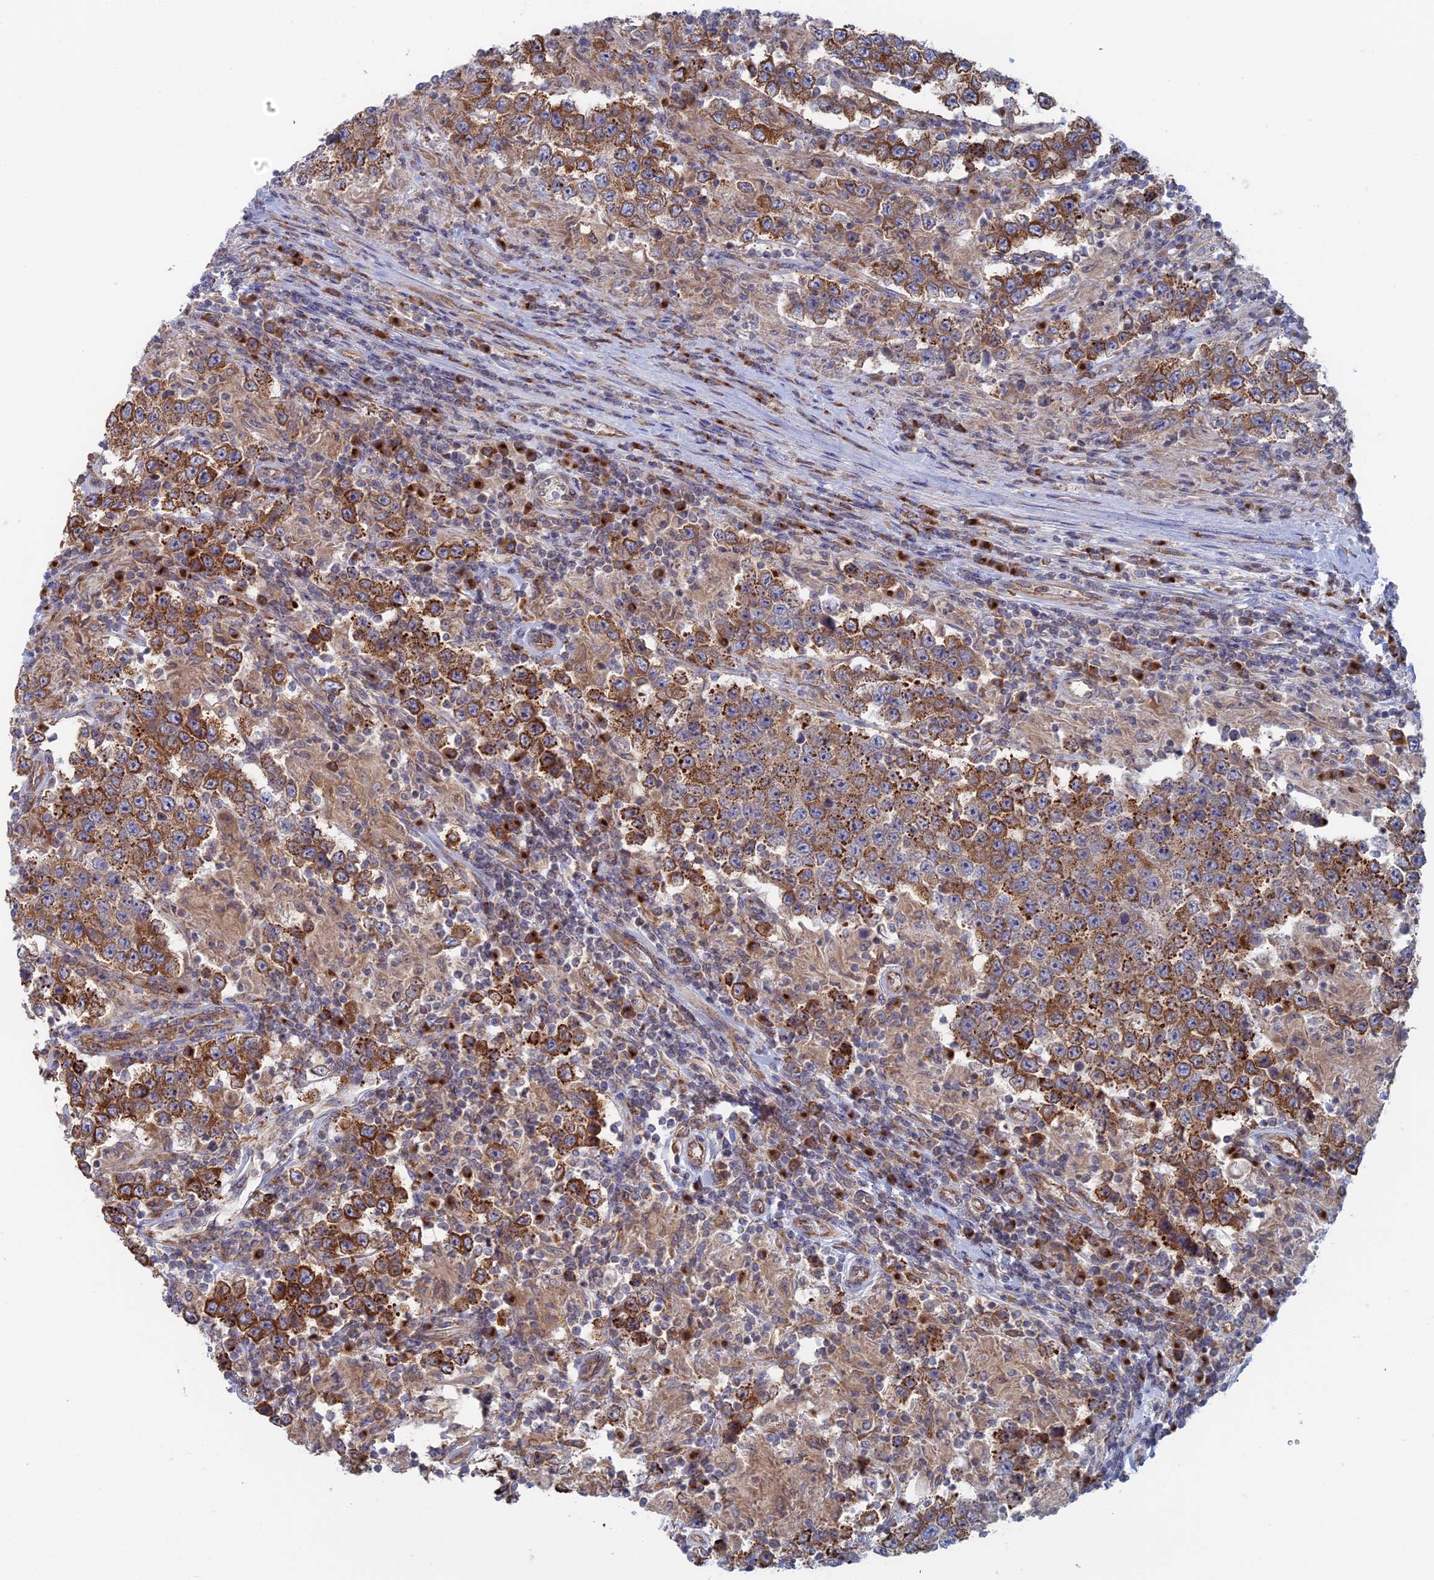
{"staining": {"intensity": "strong", "quantity": ">75%", "location": "cytoplasmic/membranous"}, "tissue": "testis cancer", "cell_type": "Tumor cells", "image_type": "cancer", "snomed": [{"axis": "morphology", "description": "Normal tissue, NOS"}, {"axis": "morphology", "description": "Urothelial carcinoma, High grade"}, {"axis": "morphology", "description": "Seminoma, NOS"}, {"axis": "morphology", "description": "Carcinoma, Embryonal, NOS"}, {"axis": "topography", "description": "Urinary bladder"}, {"axis": "topography", "description": "Testis"}], "caption": "Protein analysis of urothelial carcinoma (high-grade) (testis) tissue displays strong cytoplasmic/membranous expression in approximately >75% of tumor cells. (DAB IHC, brown staining for protein, blue staining for nuclei).", "gene": "TBC1D30", "patient": {"sex": "male", "age": 41}}